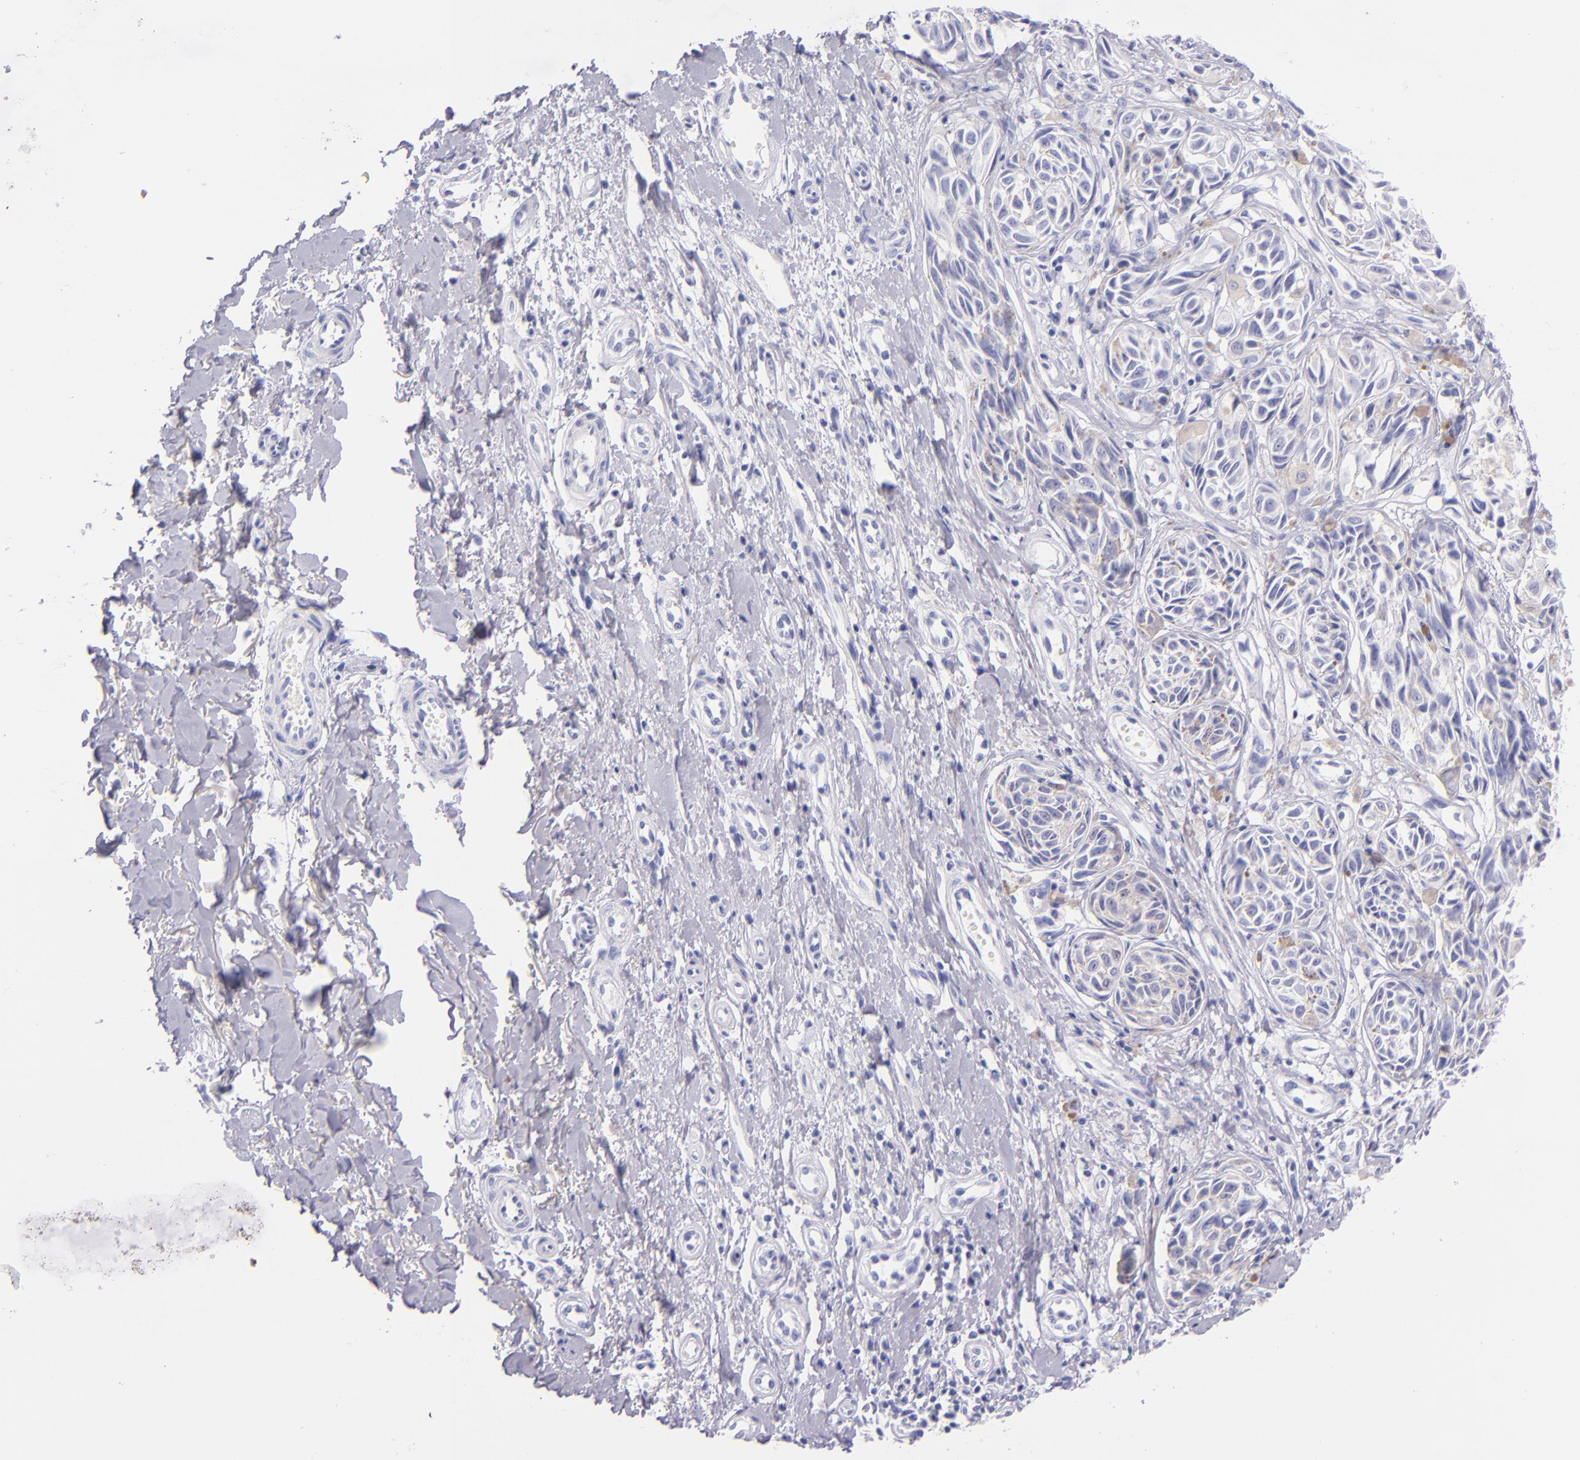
{"staining": {"intensity": "negative", "quantity": "none", "location": "none"}, "tissue": "melanoma", "cell_type": "Tumor cells", "image_type": "cancer", "snomed": [{"axis": "morphology", "description": "Malignant melanoma, NOS"}, {"axis": "topography", "description": "Skin"}], "caption": "Immunohistochemical staining of human malignant melanoma reveals no significant staining in tumor cells. Nuclei are stained in blue.", "gene": "SFTPB", "patient": {"sex": "male", "age": 67}}